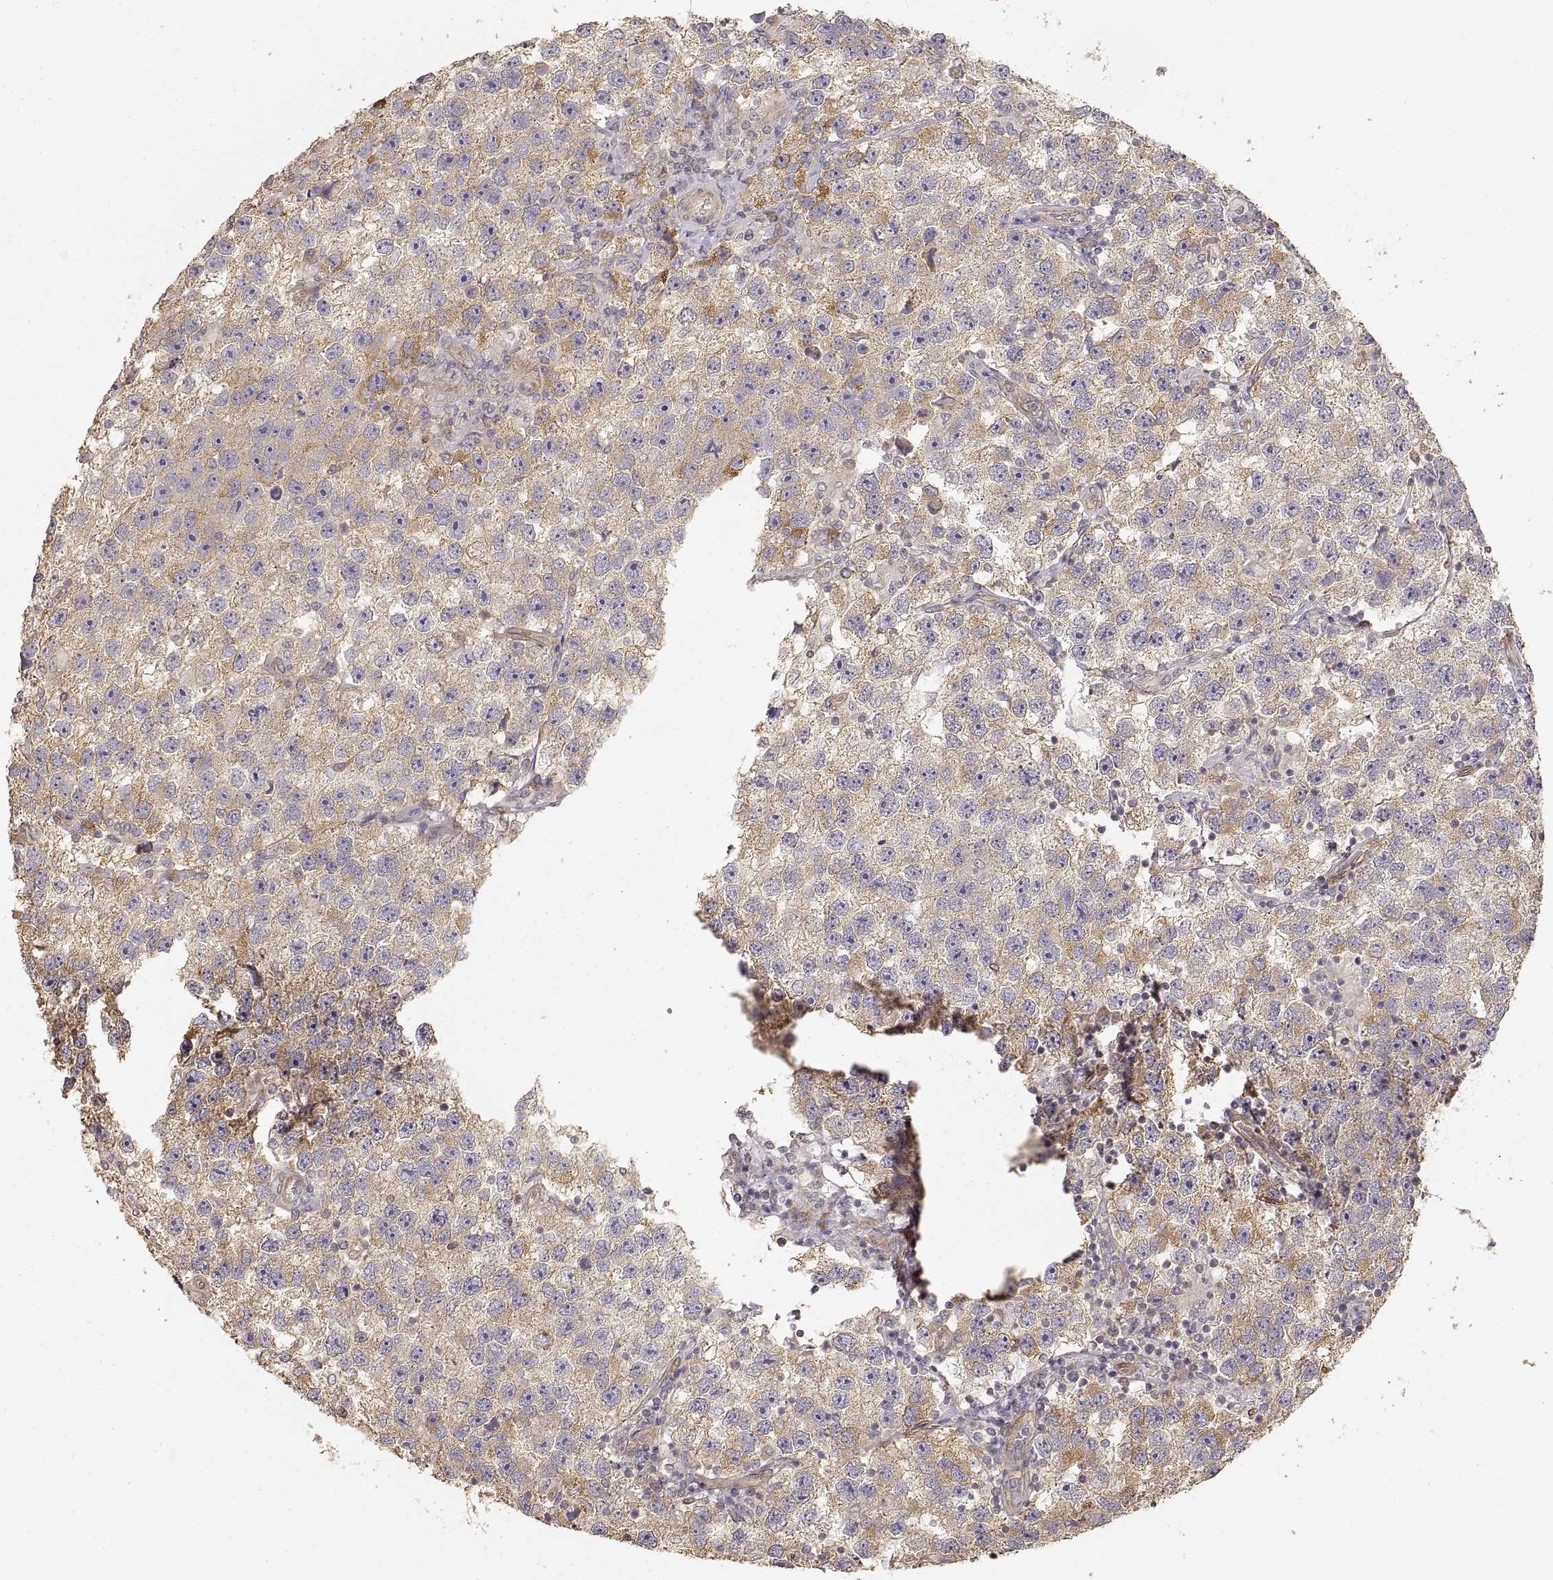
{"staining": {"intensity": "moderate", "quantity": "<25%", "location": "cytoplasmic/membranous"}, "tissue": "testis cancer", "cell_type": "Tumor cells", "image_type": "cancer", "snomed": [{"axis": "morphology", "description": "Seminoma, NOS"}, {"axis": "topography", "description": "Testis"}], "caption": "Moderate cytoplasmic/membranous positivity for a protein is seen in approximately <25% of tumor cells of testis cancer using immunohistochemistry (IHC).", "gene": "LAMA4", "patient": {"sex": "male", "age": 26}}